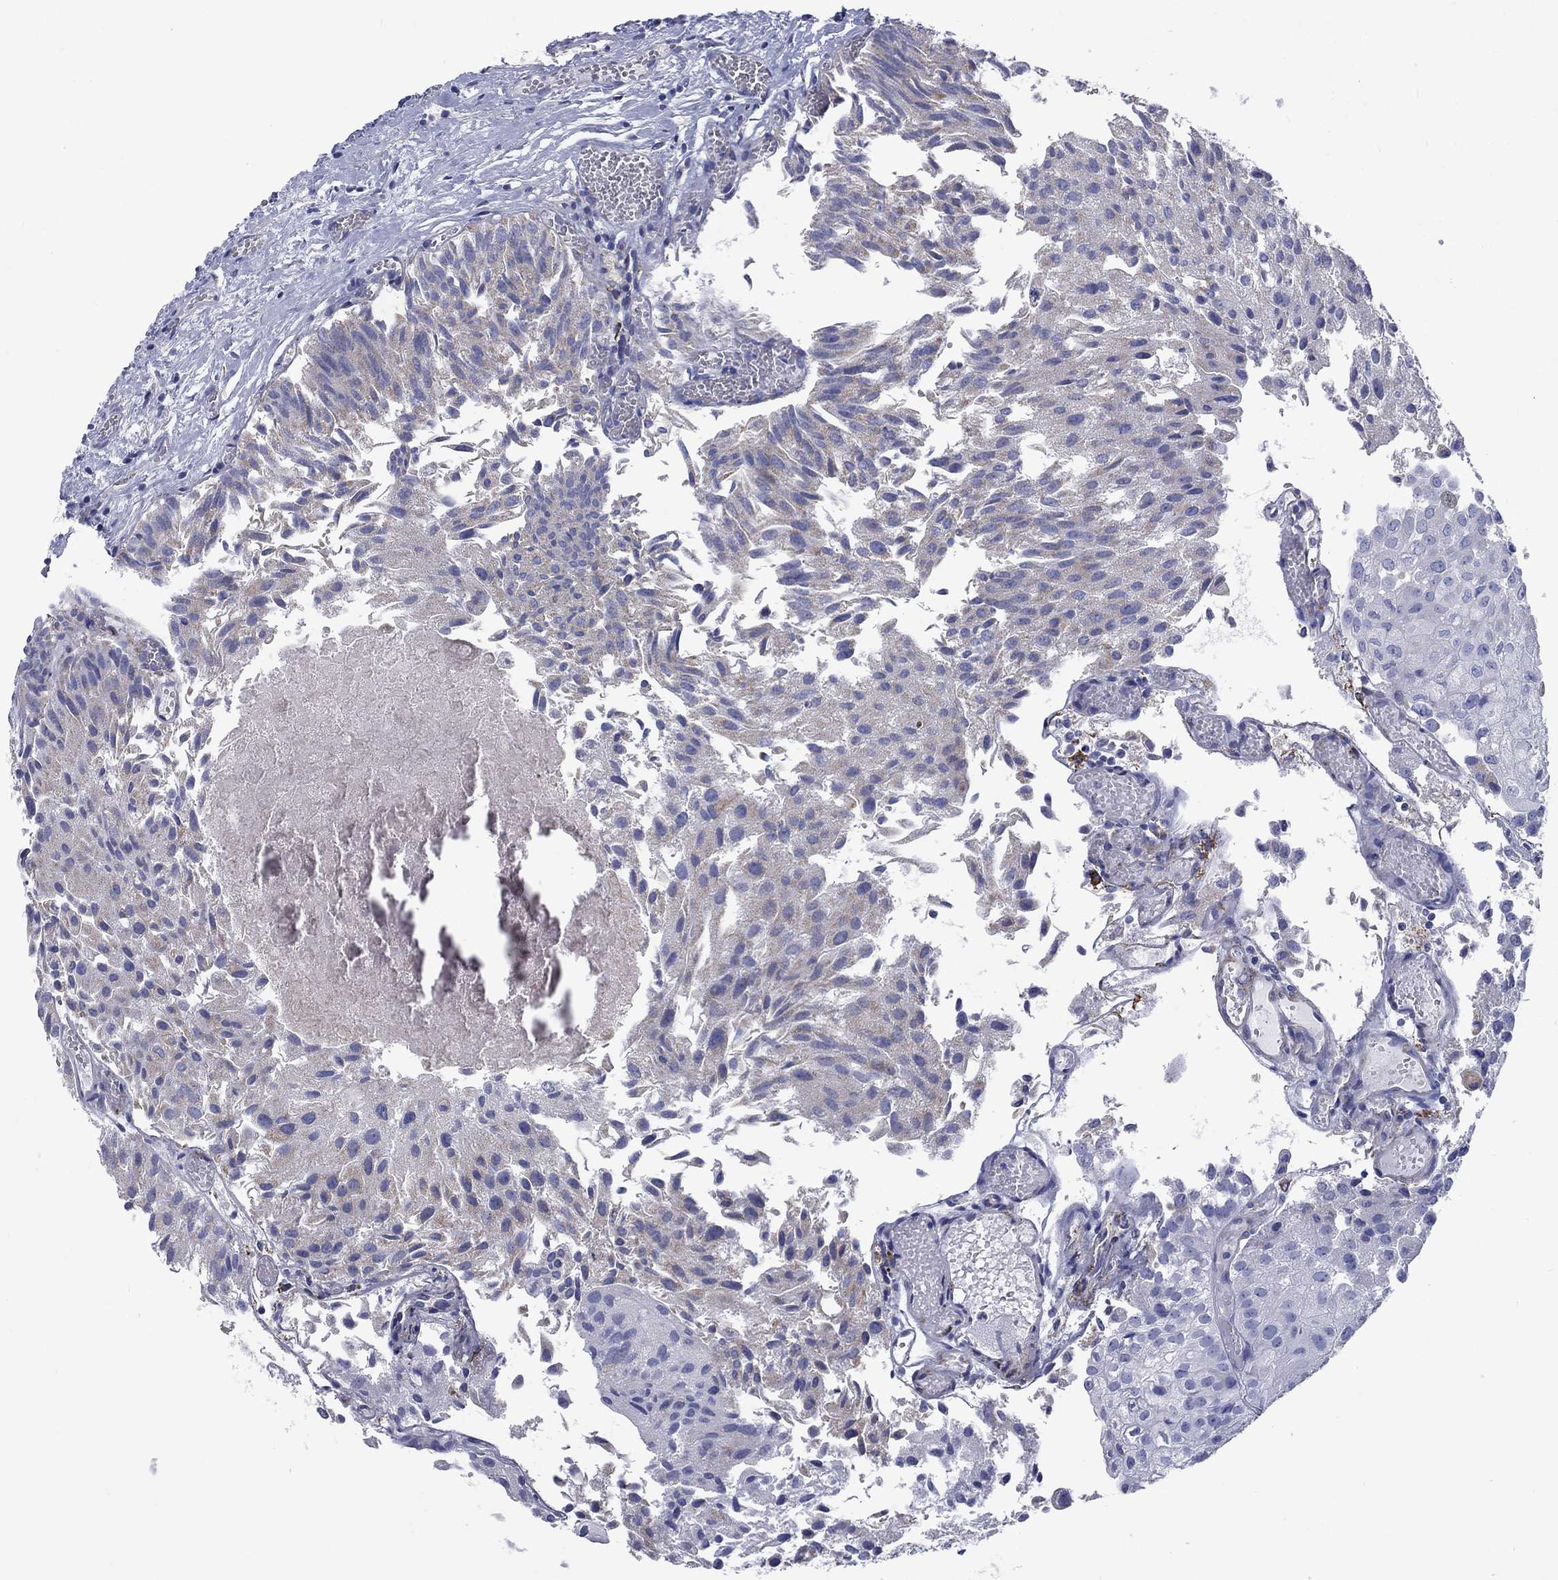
{"staining": {"intensity": "negative", "quantity": "none", "location": "none"}, "tissue": "urothelial cancer", "cell_type": "Tumor cells", "image_type": "cancer", "snomed": [{"axis": "morphology", "description": "Urothelial carcinoma, Low grade"}, {"axis": "topography", "description": "Urinary bladder"}], "caption": "There is no significant positivity in tumor cells of urothelial cancer.", "gene": "CISD1", "patient": {"sex": "female", "age": 78}}